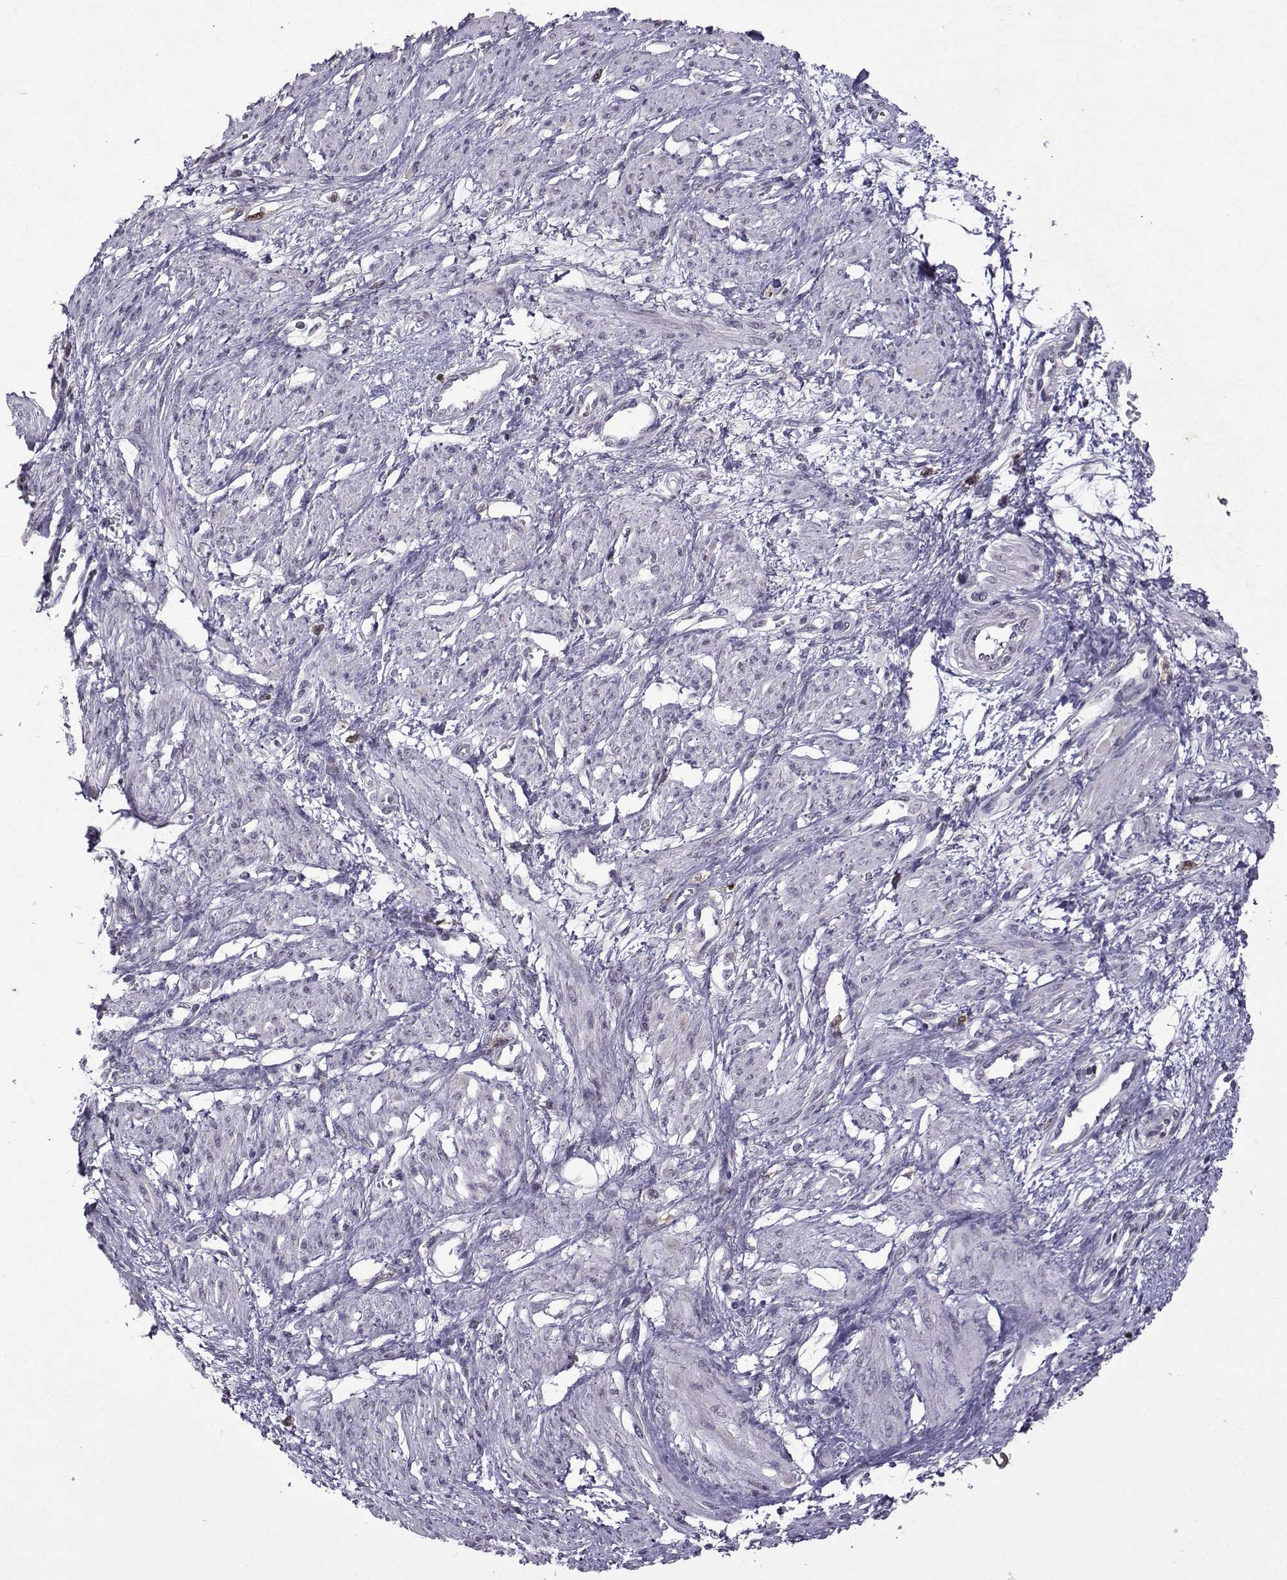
{"staining": {"intensity": "negative", "quantity": "none", "location": "none"}, "tissue": "smooth muscle", "cell_type": "Smooth muscle cells", "image_type": "normal", "snomed": [{"axis": "morphology", "description": "Normal tissue, NOS"}, {"axis": "topography", "description": "Smooth muscle"}, {"axis": "topography", "description": "Uterus"}], "caption": "Immunohistochemical staining of normal human smooth muscle demonstrates no significant staining in smooth muscle cells.", "gene": "CCL28", "patient": {"sex": "female", "age": 39}}